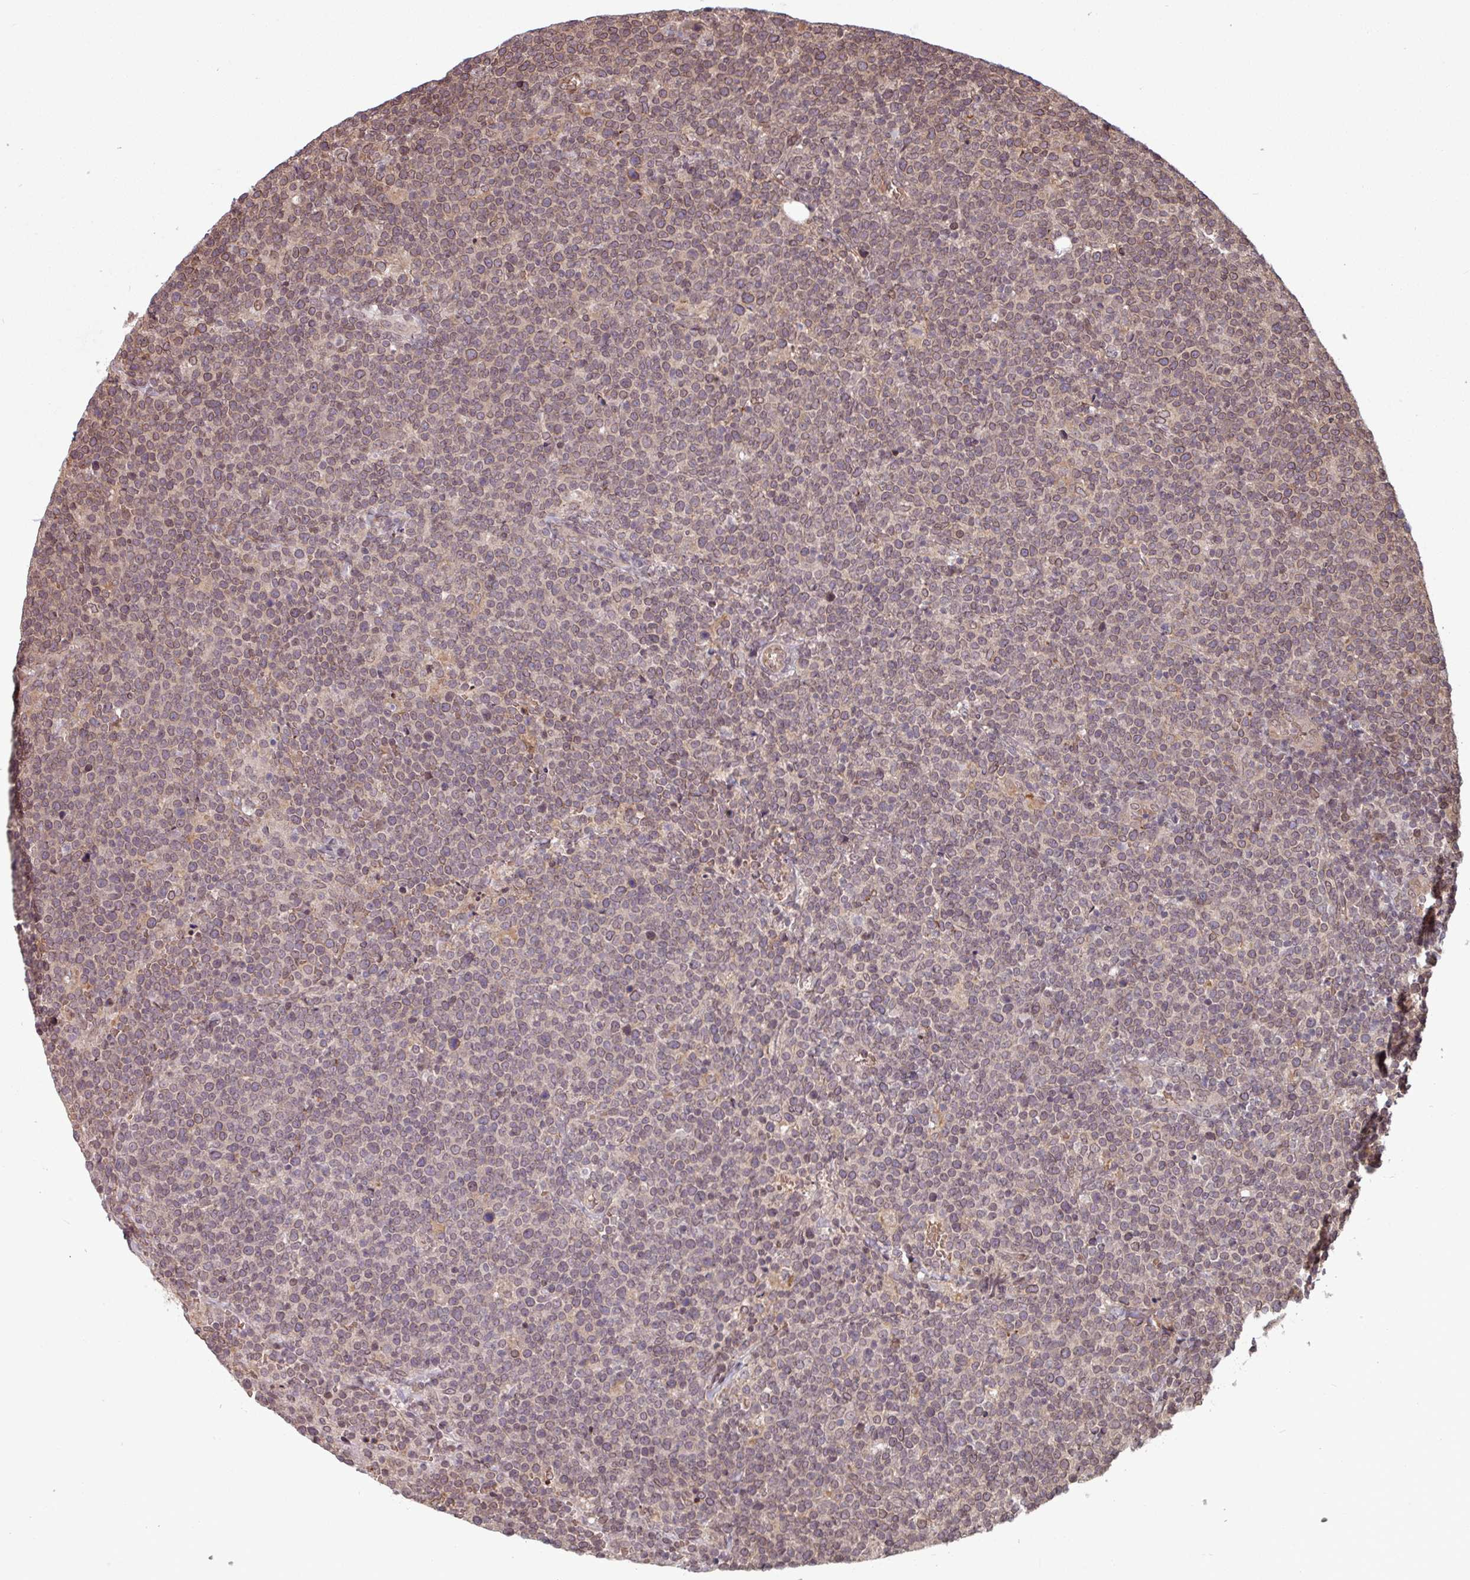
{"staining": {"intensity": "negative", "quantity": "none", "location": "none"}, "tissue": "lymphoma", "cell_type": "Tumor cells", "image_type": "cancer", "snomed": [{"axis": "morphology", "description": "Malignant lymphoma, non-Hodgkin's type, High grade"}, {"axis": "topography", "description": "Lymph node"}], "caption": "The photomicrograph shows no significant positivity in tumor cells of malignant lymphoma, non-Hodgkin's type (high-grade).", "gene": "RBM4B", "patient": {"sex": "male", "age": 61}}